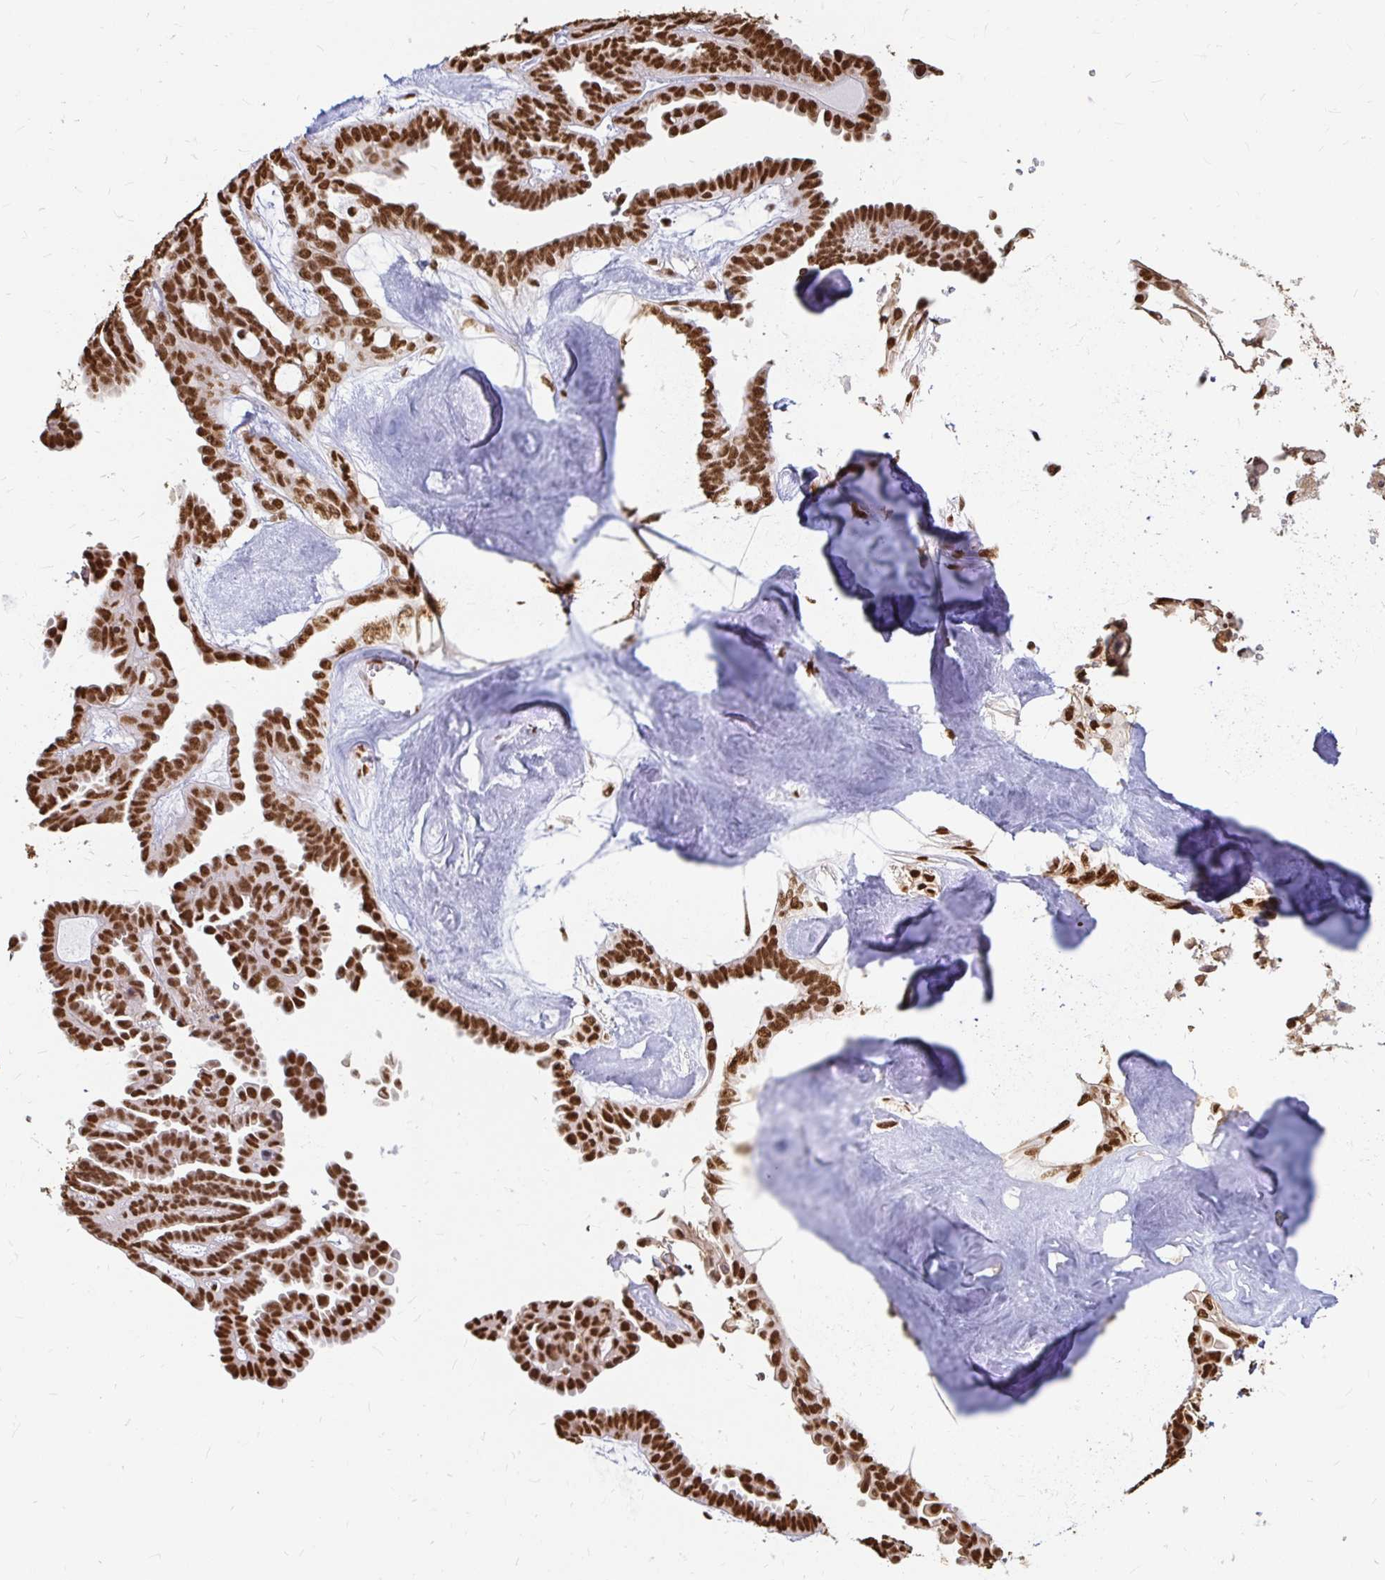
{"staining": {"intensity": "strong", "quantity": ">75%", "location": "nuclear"}, "tissue": "ovarian cancer", "cell_type": "Tumor cells", "image_type": "cancer", "snomed": [{"axis": "morphology", "description": "Cystadenocarcinoma, serous, NOS"}, {"axis": "topography", "description": "Ovary"}], "caption": "Ovarian serous cystadenocarcinoma stained with immunohistochemistry (IHC) demonstrates strong nuclear positivity in approximately >75% of tumor cells.", "gene": "HNRNPU", "patient": {"sex": "female", "age": 71}}